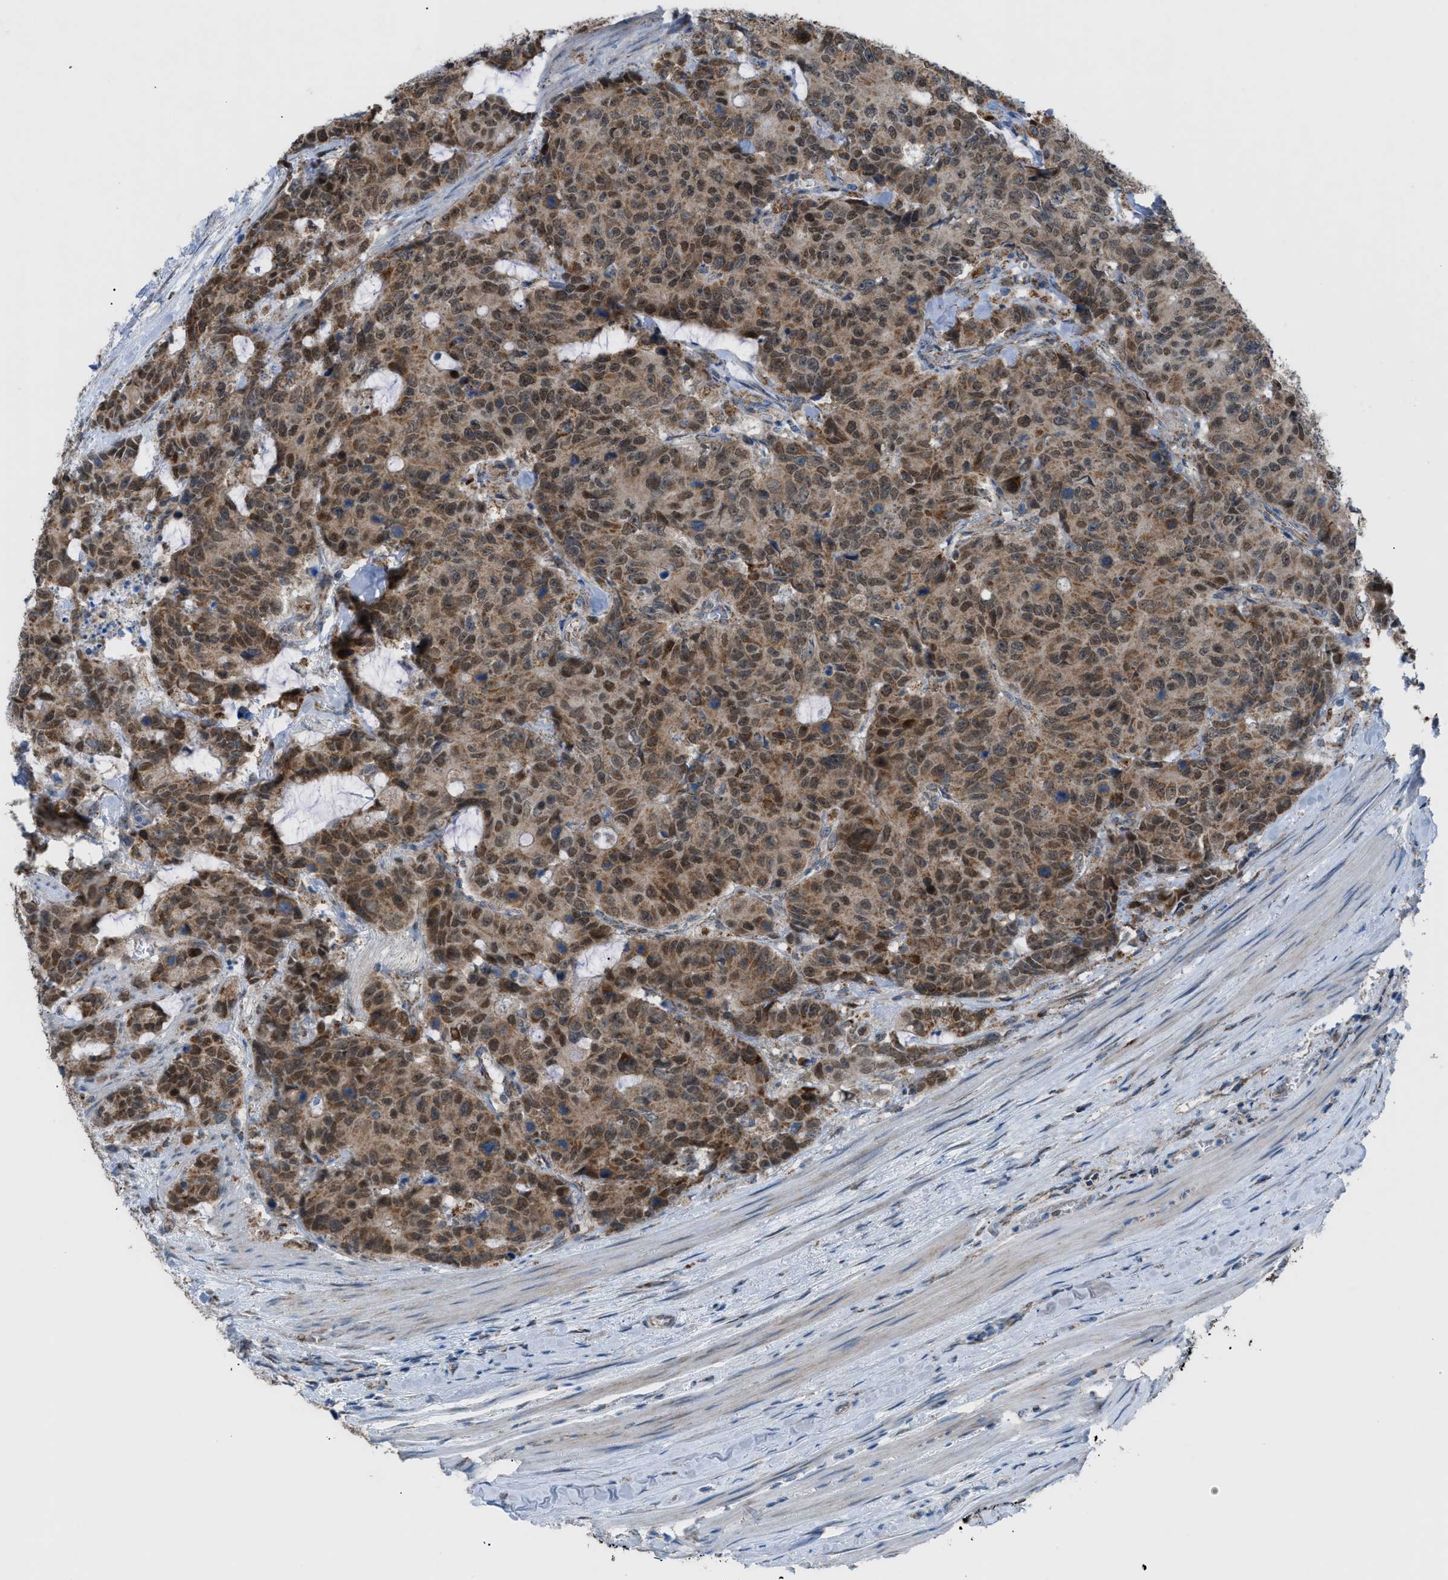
{"staining": {"intensity": "strong", "quantity": ">75%", "location": "cytoplasmic/membranous,nuclear"}, "tissue": "colorectal cancer", "cell_type": "Tumor cells", "image_type": "cancer", "snomed": [{"axis": "morphology", "description": "Adenocarcinoma, NOS"}, {"axis": "topography", "description": "Colon"}], "caption": "Human adenocarcinoma (colorectal) stained with a protein marker exhibits strong staining in tumor cells.", "gene": "SRM", "patient": {"sex": "female", "age": 86}}